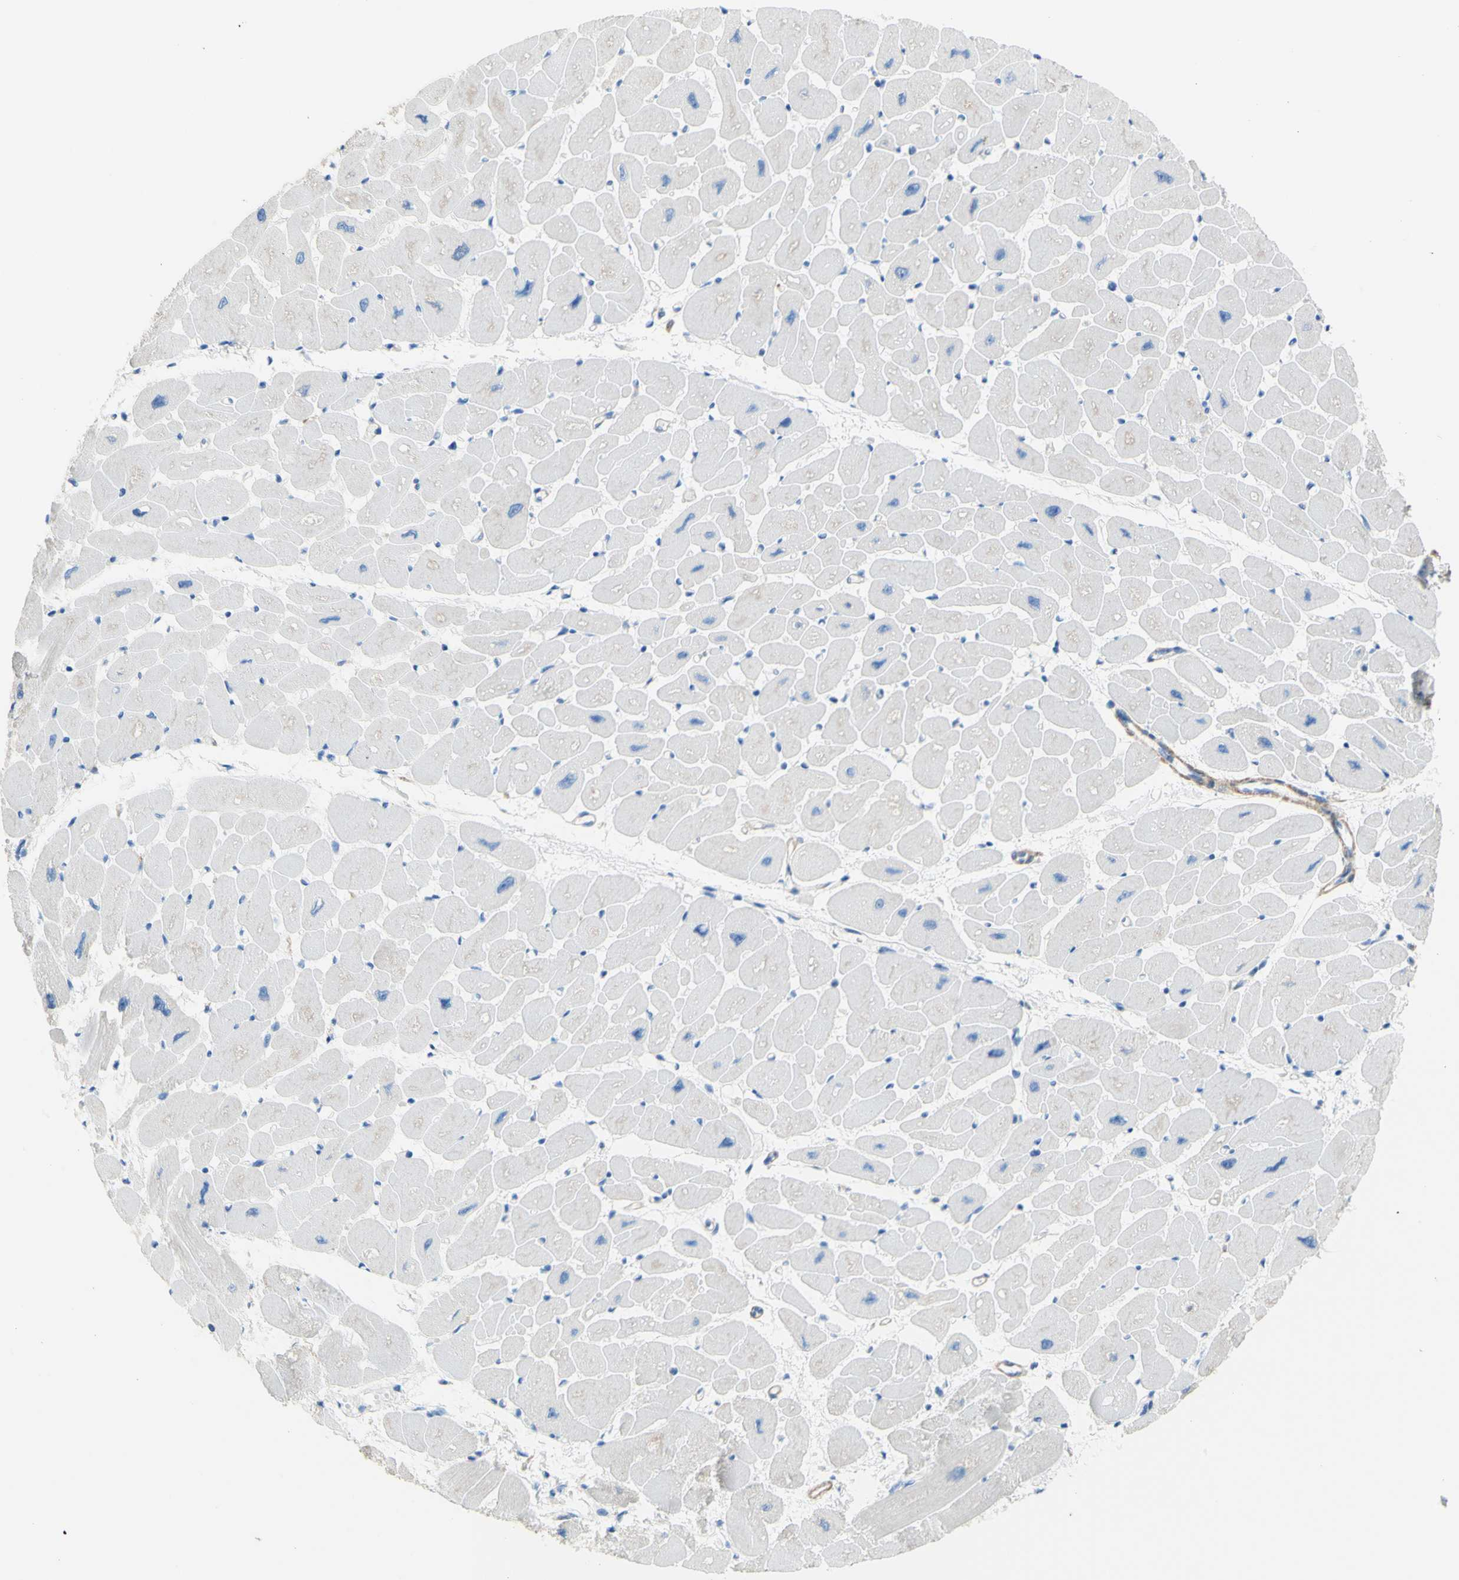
{"staining": {"intensity": "negative", "quantity": "none", "location": "none"}, "tissue": "heart muscle", "cell_type": "Cardiomyocytes", "image_type": "normal", "snomed": [{"axis": "morphology", "description": "Normal tissue, NOS"}, {"axis": "topography", "description": "Heart"}], "caption": "Immunohistochemistry image of unremarkable heart muscle: heart muscle stained with DAB (3,3'-diaminobenzidine) demonstrates no significant protein expression in cardiomyocytes. The staining is performed using DAB (3,3'-diaminobenzidine) brown chromogen with nuclei counter-stained in using hematoxylin.", "gene": "RETREG2", "patient": {"sex": "female", "age": 54}}